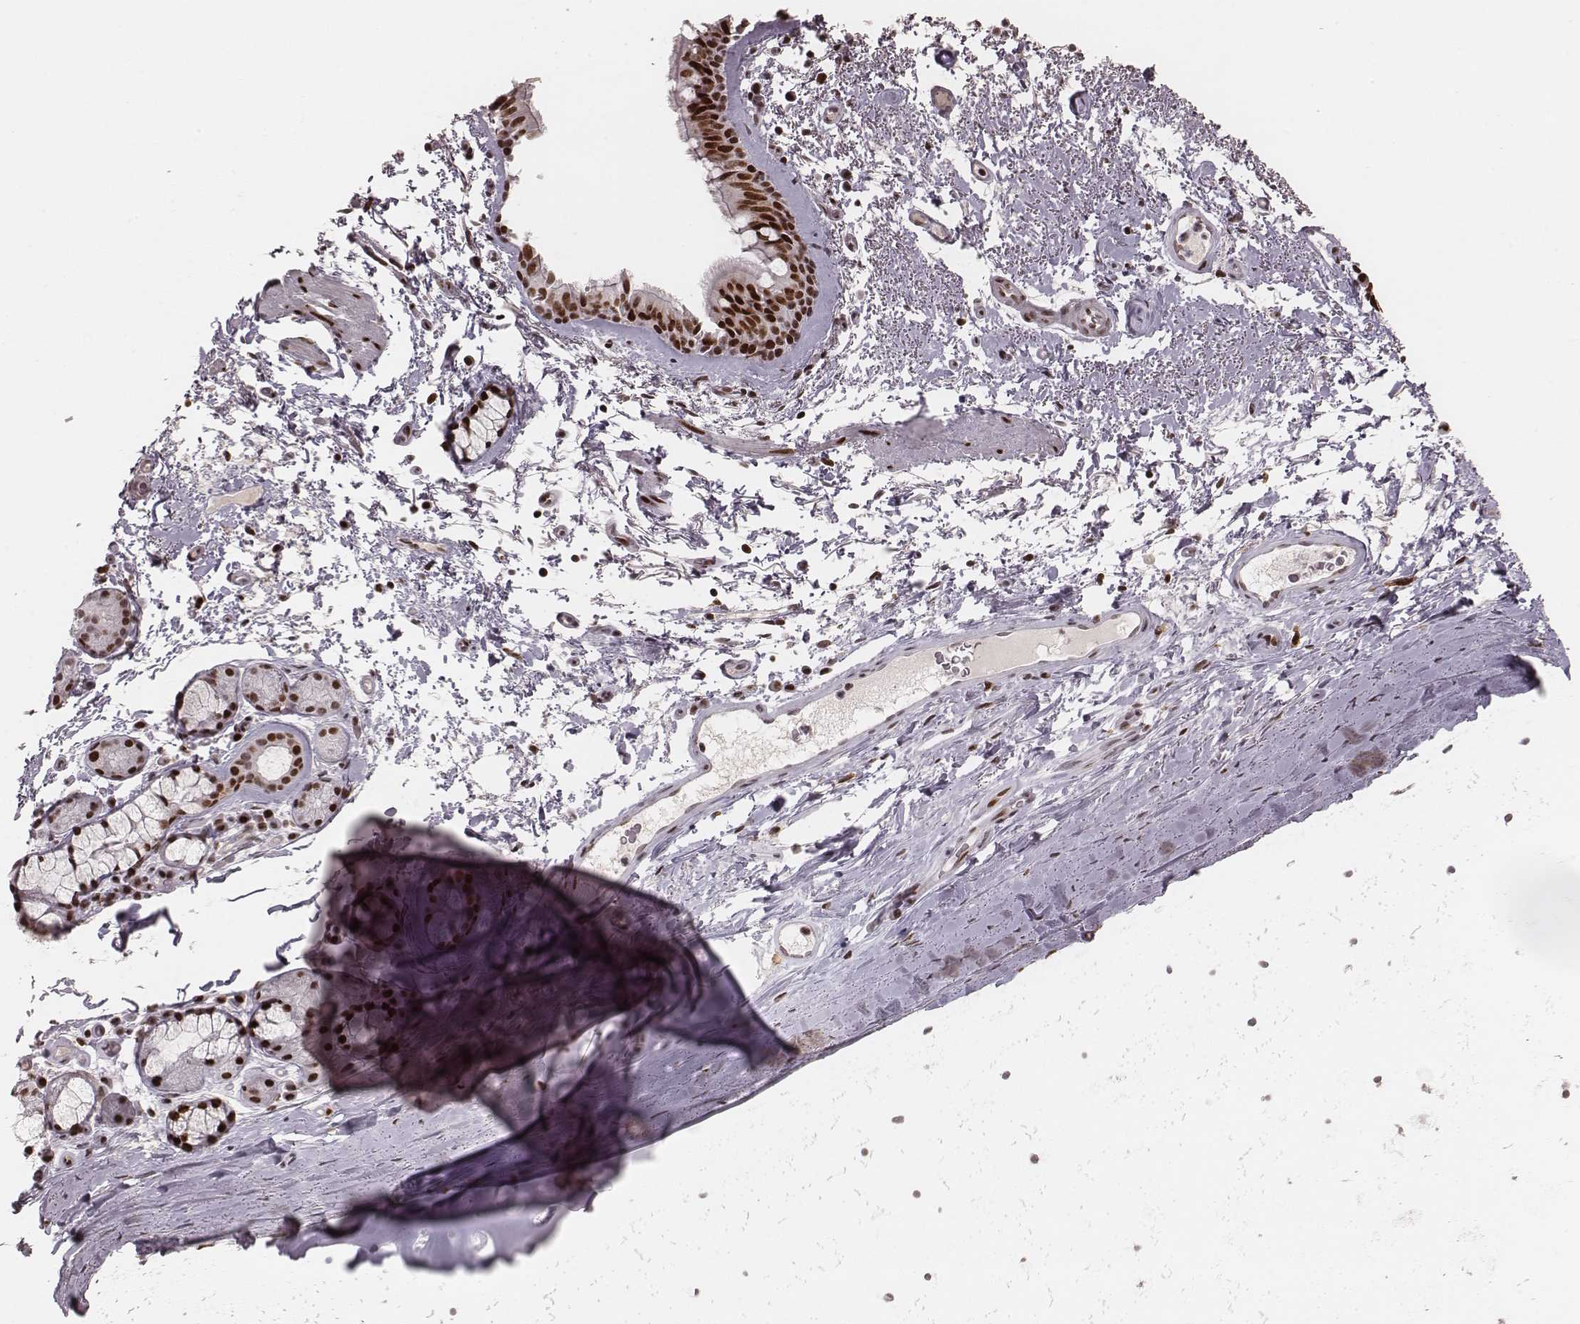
{"staining": {"intensity": "strong", "quantity": ">75%", "location": "nuclear"}, "tissue": "bronchus", "cell_type": "Respiratory epithelial cells", "image_type": "normal", "snomed": [{"axis": "morphology", "description": "Normal tissue, NOS"}, {"axis": "topography", "description": "Bronchus"}], "caption": "Protein expression analysis of benign human bronchus reveals strong nuclear staining in approximately >75% of respiratory epithelial cells. (Stains: DAB in brown, nuclei in blue, Microscopy: brightfield microscopy at high magnification).", "gene": "HNRNPC", "patient": {"sex": "female", "age": 64}}